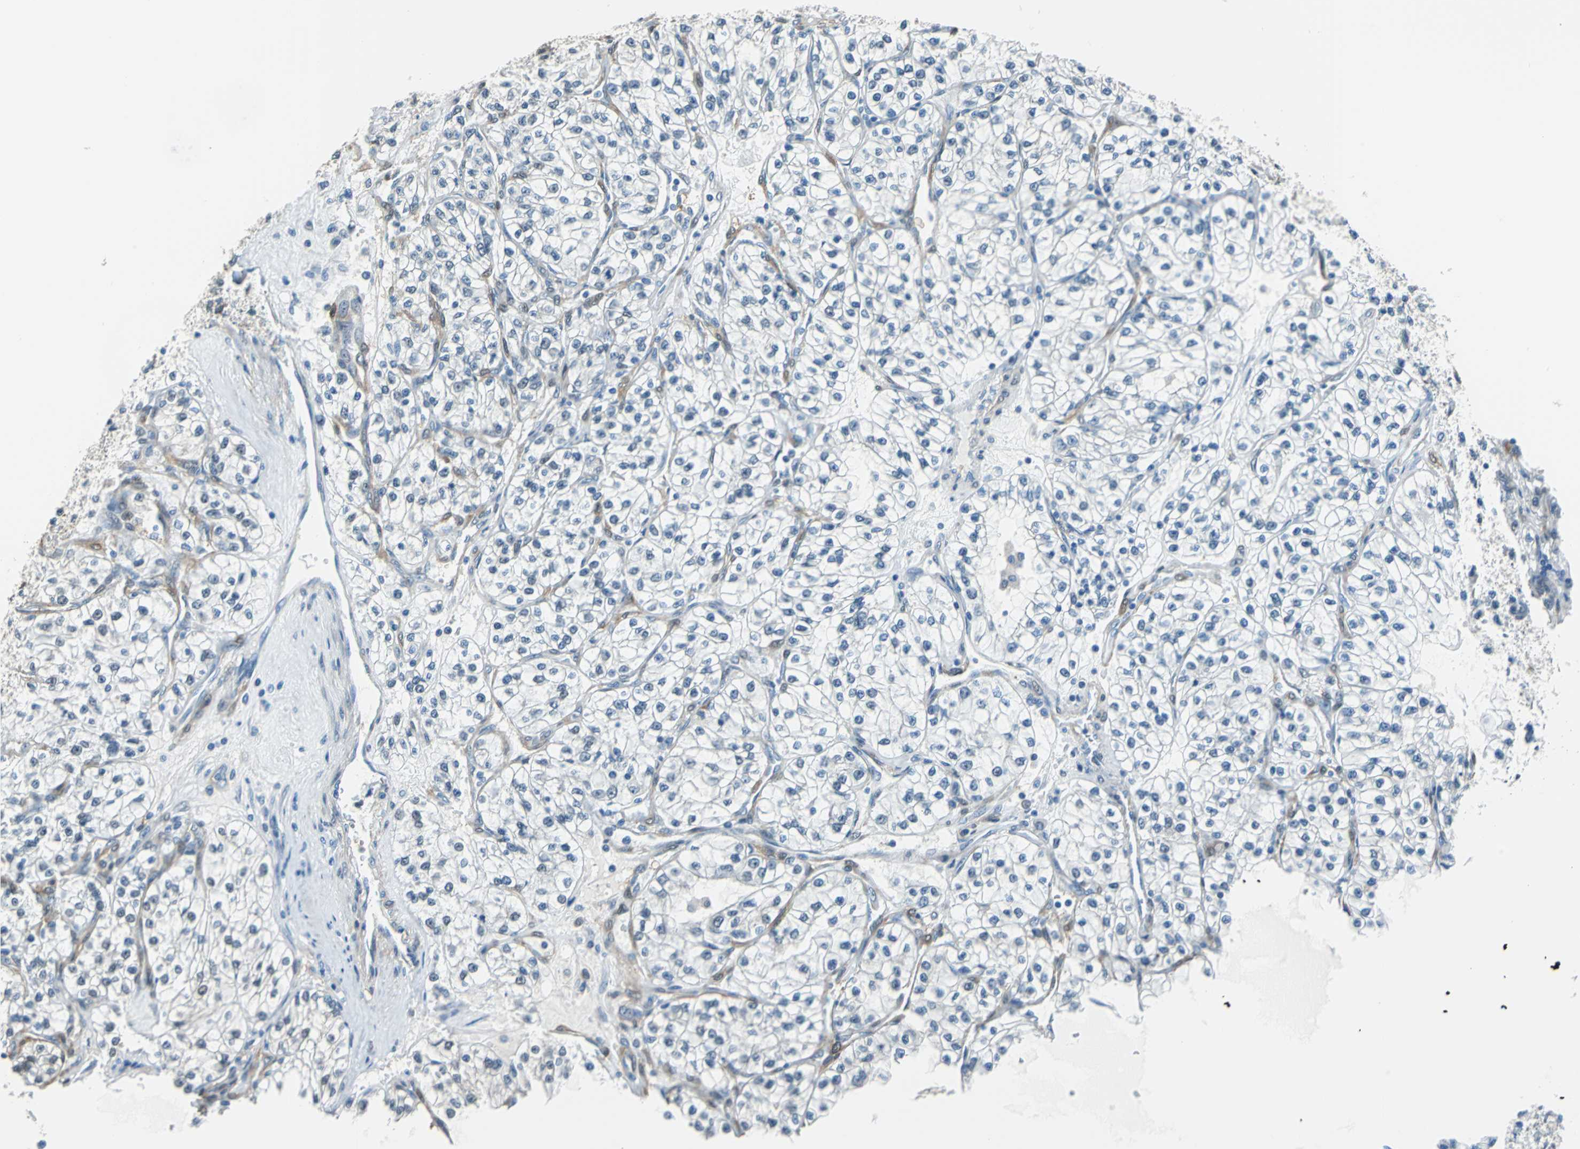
{"staining": {"intensity": "negative", "quantity": "none", "location": "none"}, "tissue": "renal cancer", "cell_type": "Tumor cells", "image_type": "cancer", "snomed": [{"axis": "morphology", "description": "Adenocarcinoma, NOS"}, {"axis": "topography", "description": "Kidney"}], "caption": "A photomicrograph of renal cancer stained for a protein reveals no brown staining in tumor cells.", "gene": "FKBP4", "patient": {"sex": "female", "age": 57}}